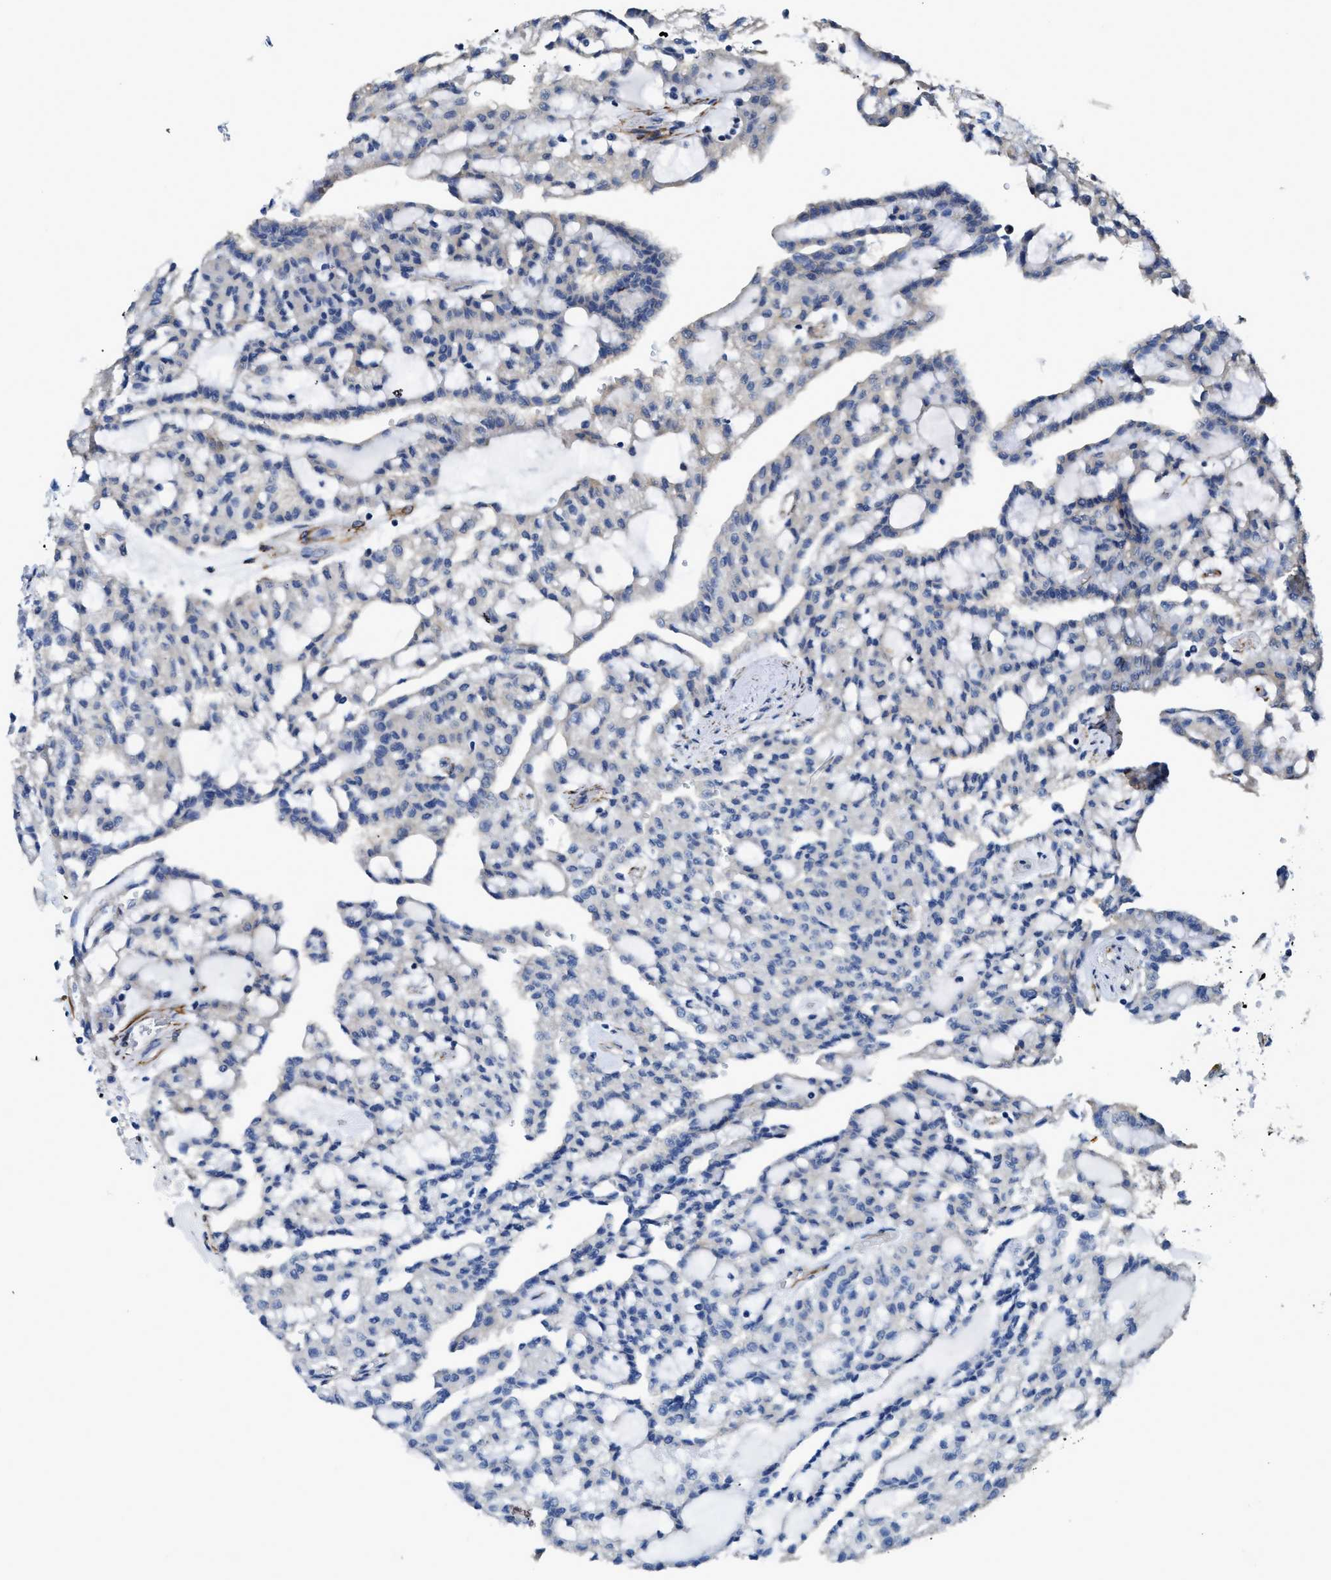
{"staining": {"intensity": "negative", "quantity": "none", "location": "none"}, "tissue": "renal cancer", "cell_type": "Tumor cells", "image_type": "cancer", "snomed": [{"axis": "morphology", "description": "Adenocarcinoma, NOS"}, {"axis": "topography", "description": "Kidney"}], "caption": "DAB (3,3'-diaminobenzidine) immunohistochemical staining of human renal cancer exhibits no significant staining in tumor cells. (DAB immunohistochemistry (IHC) visualized using brightfield microscopy, high magnification).", "gene": "ZSWIM5", "patient": {"sex": "male", "age": 63}}